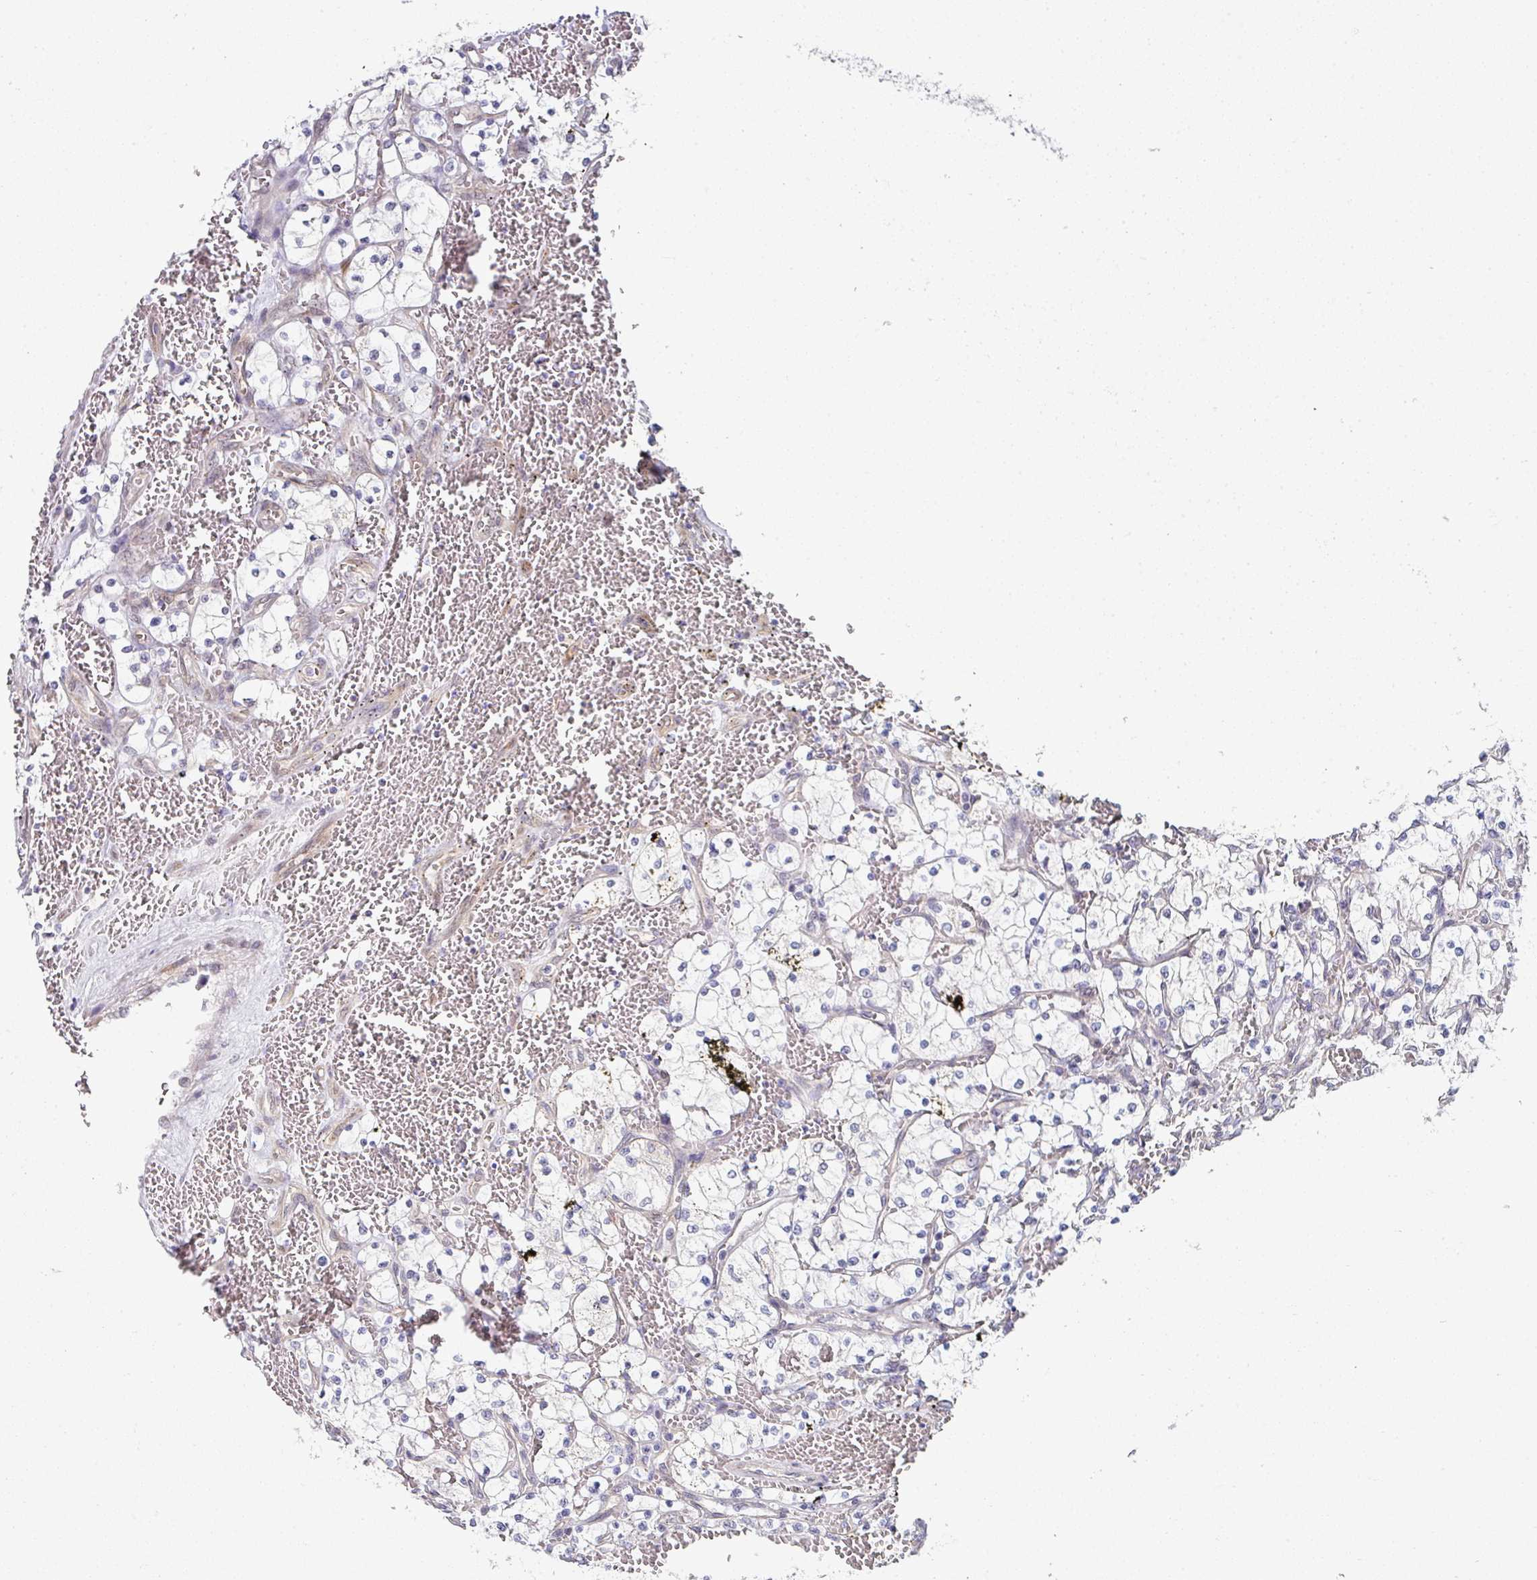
{"staining": {"intensity": "negative", "quantity": "none", "location": "none"}, "tissue": "renal cancer", "cell_type": "Tumor cells", "image_type": "cancer", "snomed": [{"axis": "morphology", "description": "Adenocarcinoma, NOS"}, {"axis": "topography", "description": "Kidney"}], "caption": "An image of renal cancer (adenocarcinoma) stained for a protein demonstrates no brown staining in tumor cells.", "gene": "TMED5", "patient": {"sex": "female", "age": 69}}